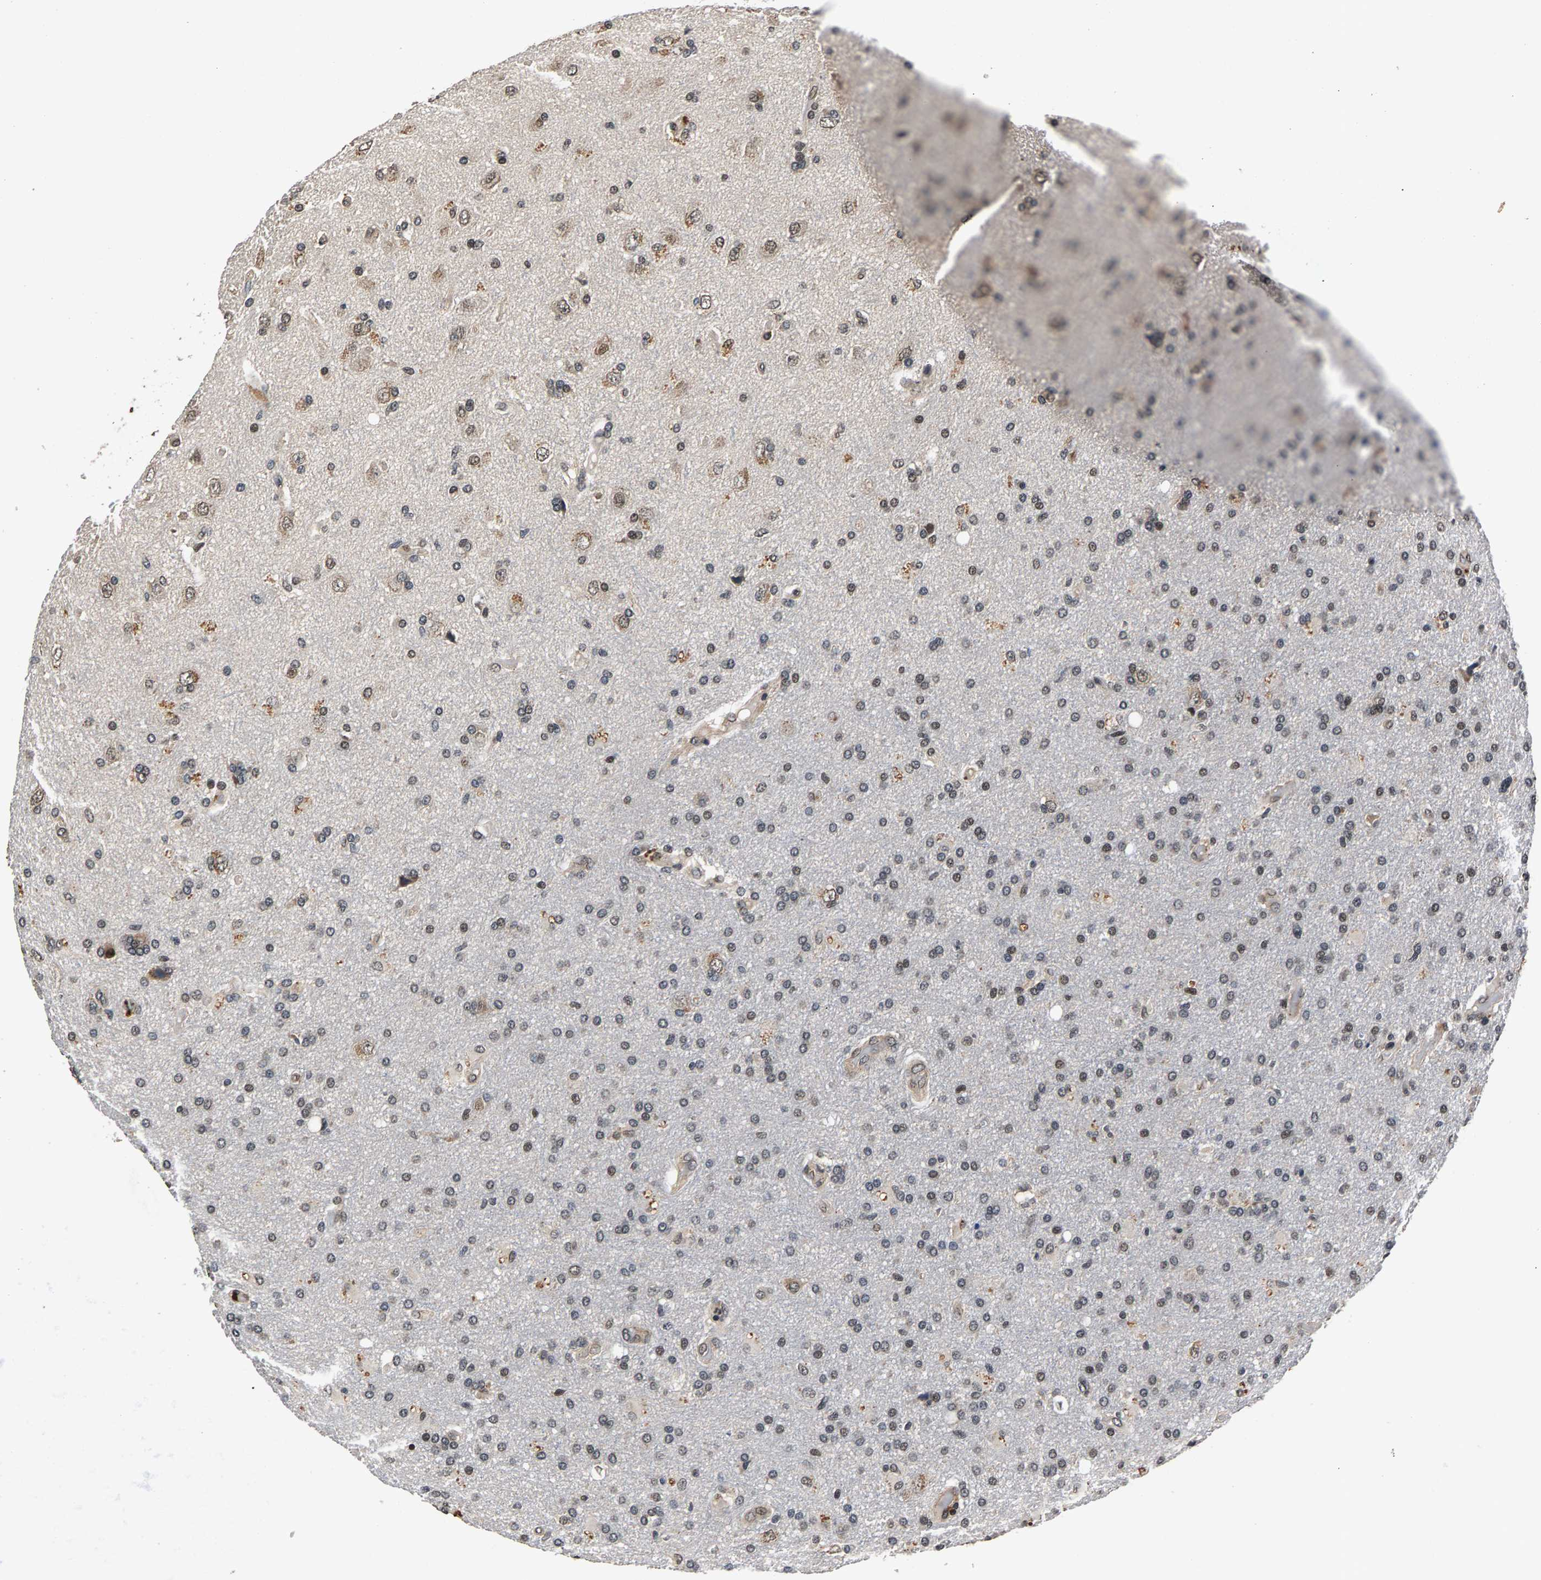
{"staining": {"intensity": "weak", "quantity": "25%-75%", "location": "nuclear"}, "tissue": "glioma", "cell_type": "Tumor cells", "image_type": "cancer", "snomed": [{"axis": "morphology", "description": "Glioma, malignant, High grade"}, {"axis": "topography", "description": "Brain"}], "caption": "An immunohistochemistry photomicrograph of tumor tissue is shown. Protein staining in brown labels weak nuclear positivity in malignant glioma (high-grade) within tumor cells.", "gene": "RBM33", "patient": {"sex": "male", "age": 72}}